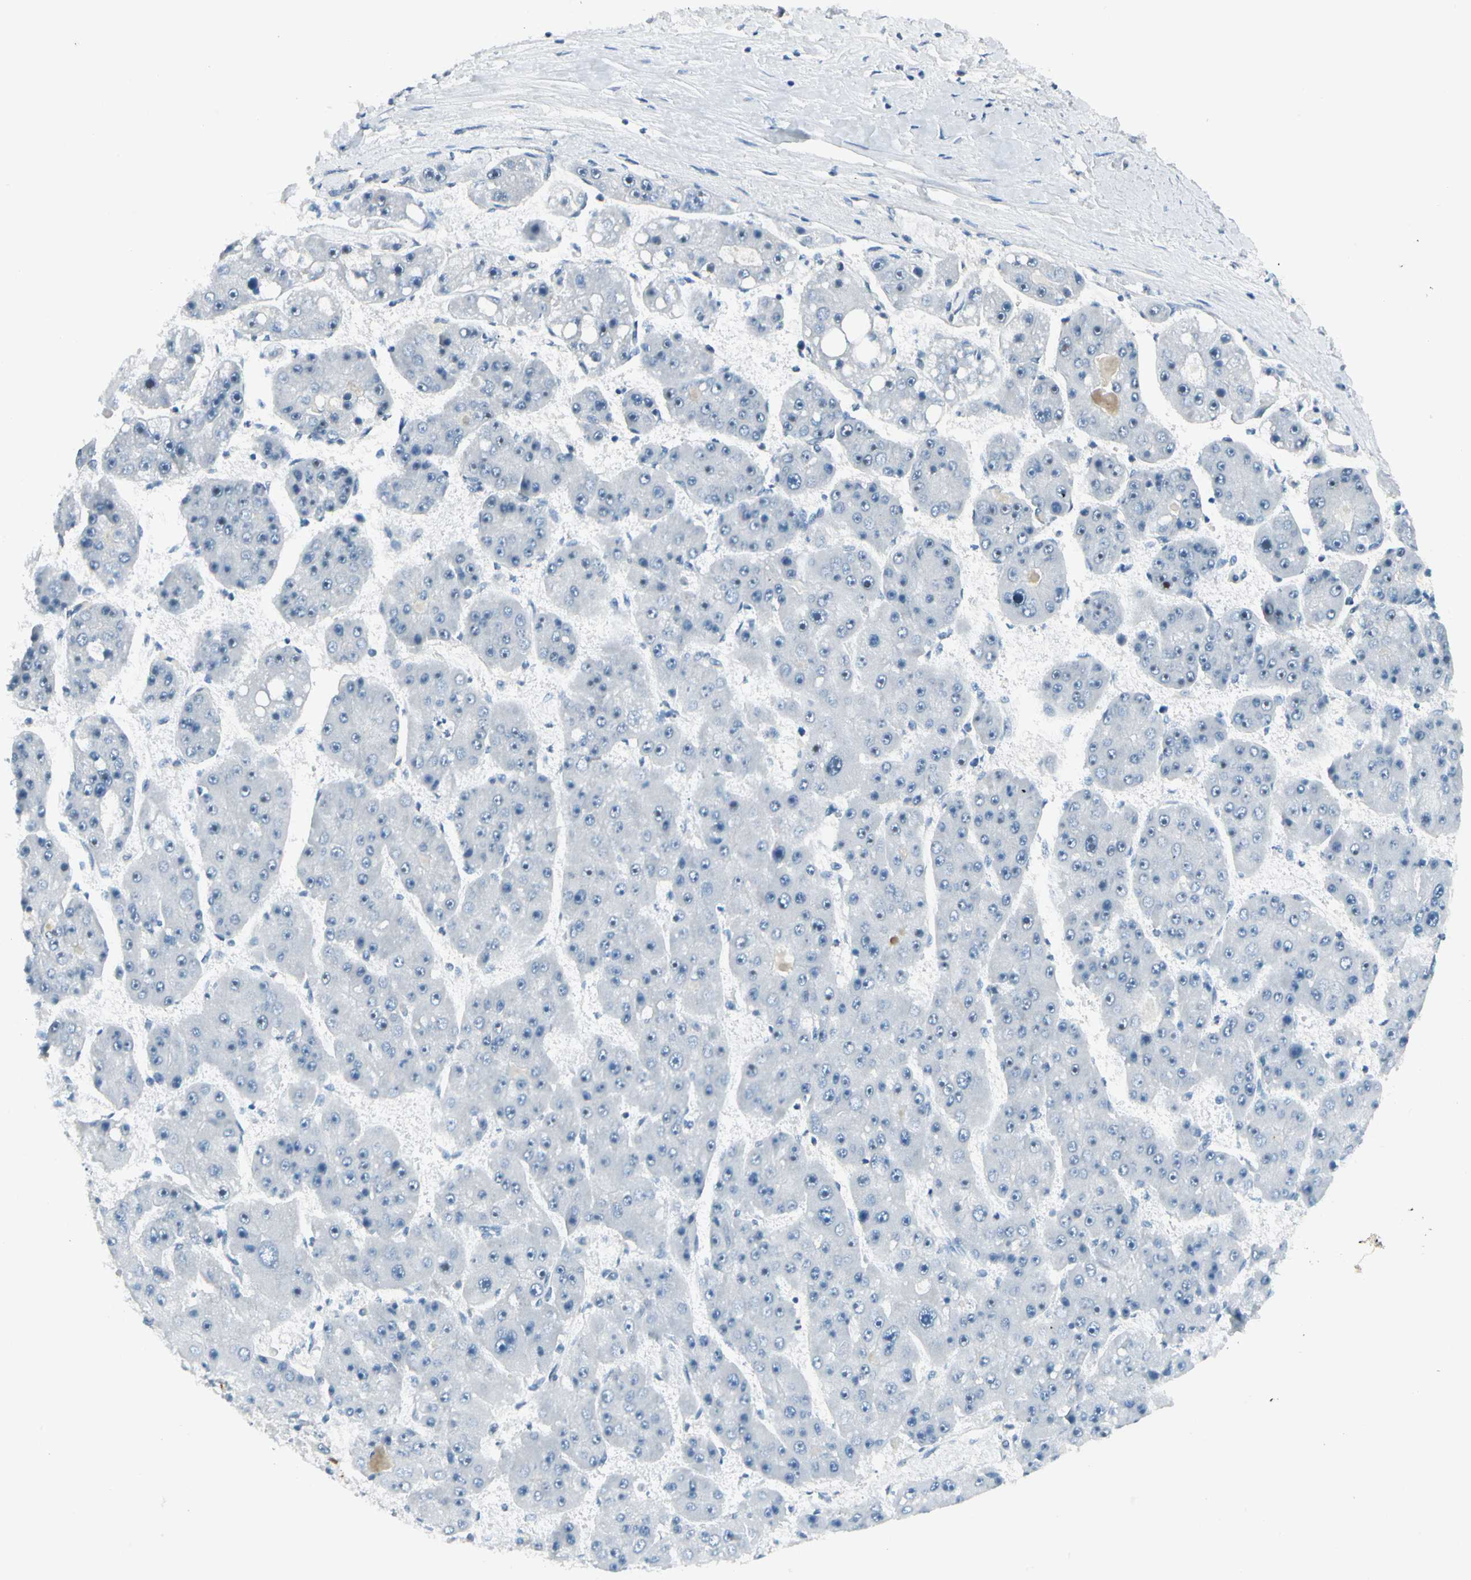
{"staining": {"intensity": "negative", "quantity": "none", "location": "none"}, "tissue": "liver cancer", "cell_type": "Tumor cells", "image_type": "cancer", "snomed": [{"axis": "morphology", "description": "Carcinoma, Hepatocellular, NOS"}, {"axis": "topography", "description": "Liver"}], "caption": "Liver hepatocellular carcinoma was stained to show a protein in brown. There is no significant positivity in tumor cells.", "gene": "ZSCAN1", "patient": {"sex": "female", "age": 61}}